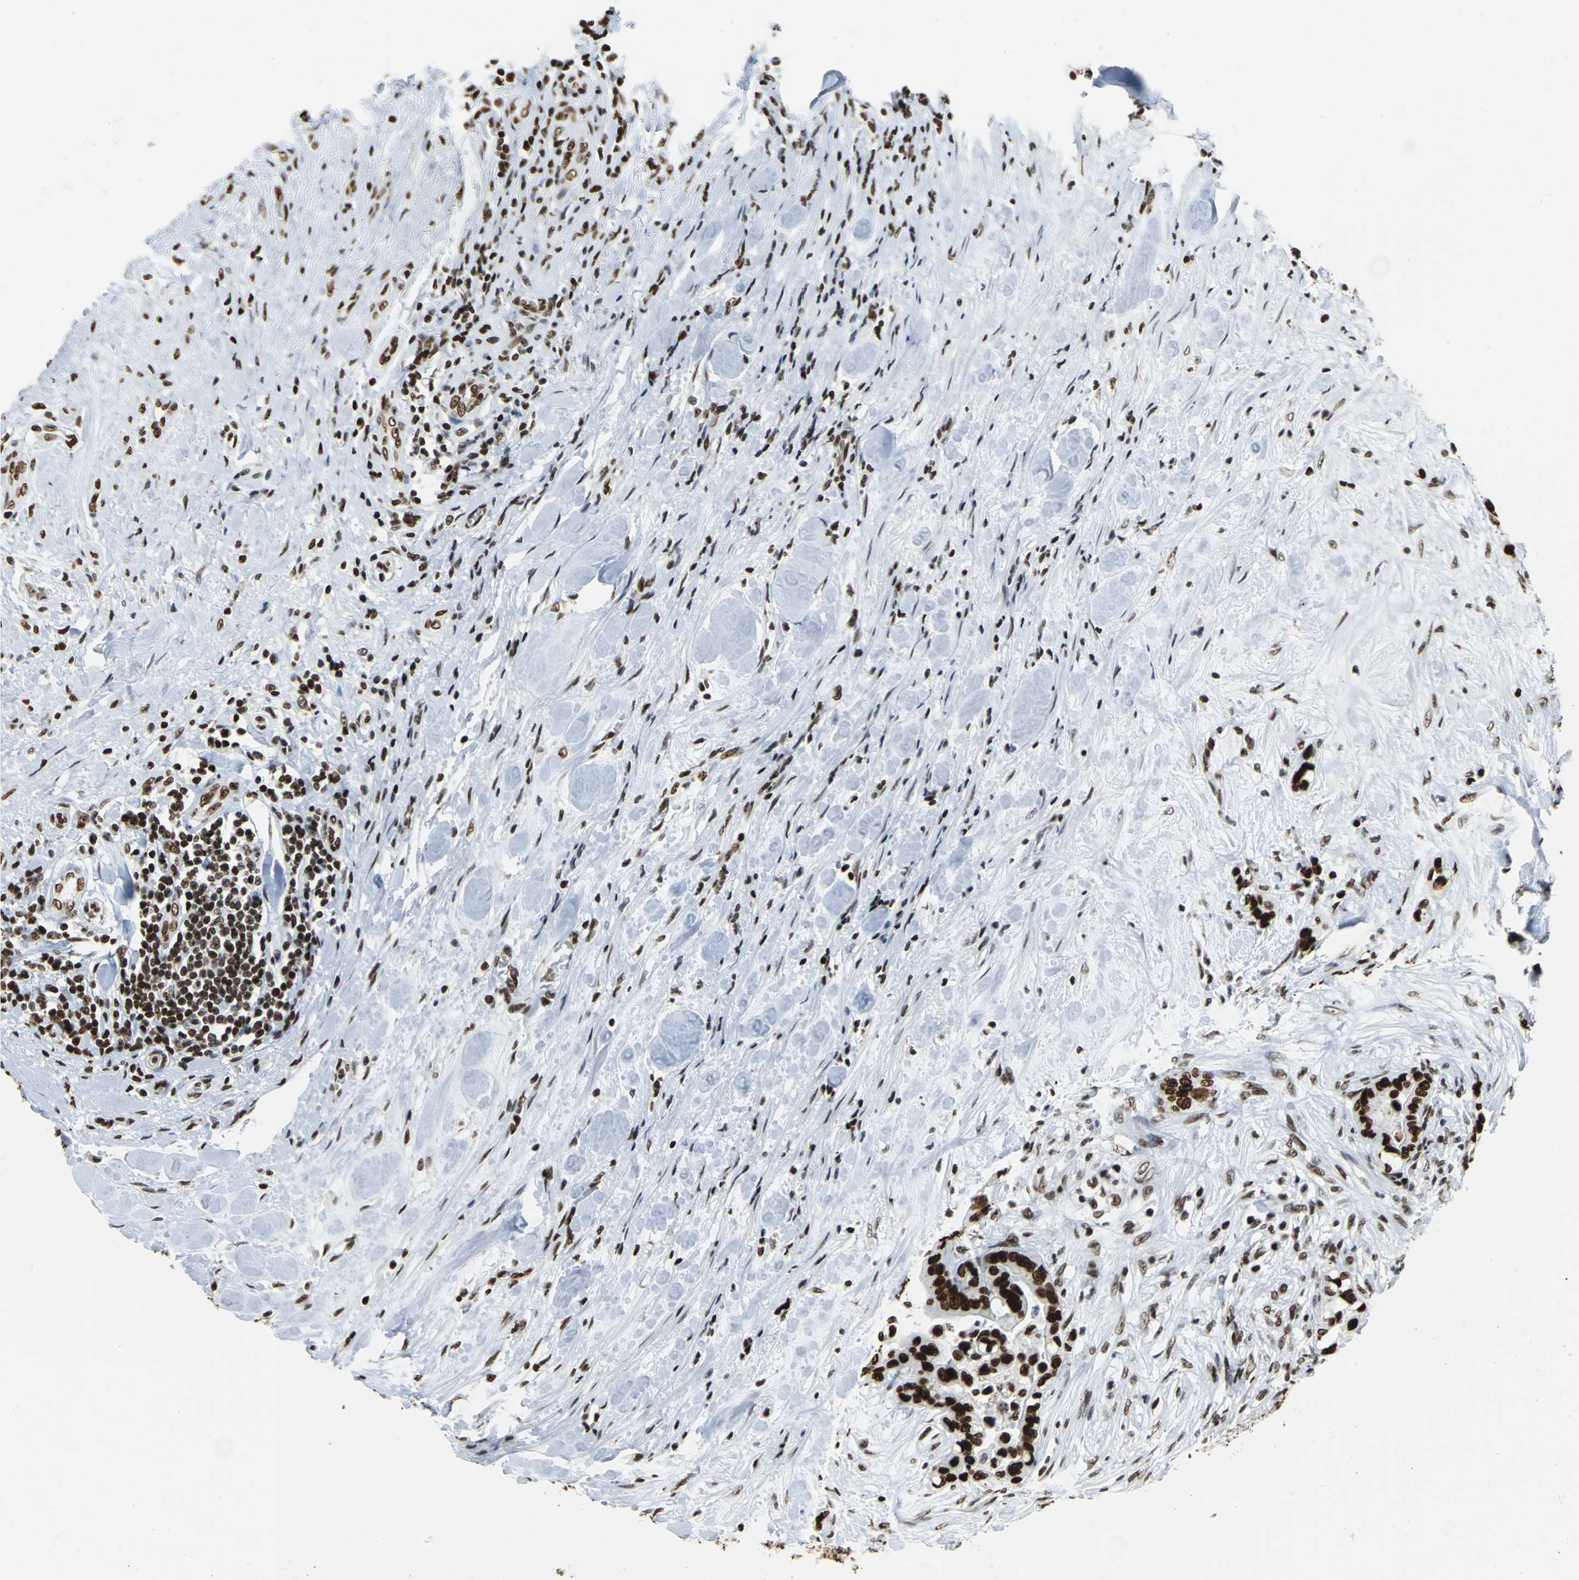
{"staining": {"intensity": "strong", "quantity": ">75%", "location": "nuclear"}, "tissue": "colorectal cancer", "cell_type": "Tumor cells", "image_type": "cancer", "snomed": [{"axis": "morphology", "description": "Adenocarcinoma, NOS"}, {"axis": "topography", "description": "Colon"}], "caption": "Protein analysis of colorectal cancer (adenocarcinoma) tissue shows strong nuclear staining in approximately >75% of tumor cells. The staining was performed using DAB to visualize the protein expression in brown, while the nuclei were stained in blue with hematoxylin (Magnification: 20x).", "gene": "HMGB1", "patient": {"sex": "male", "age": 82}}